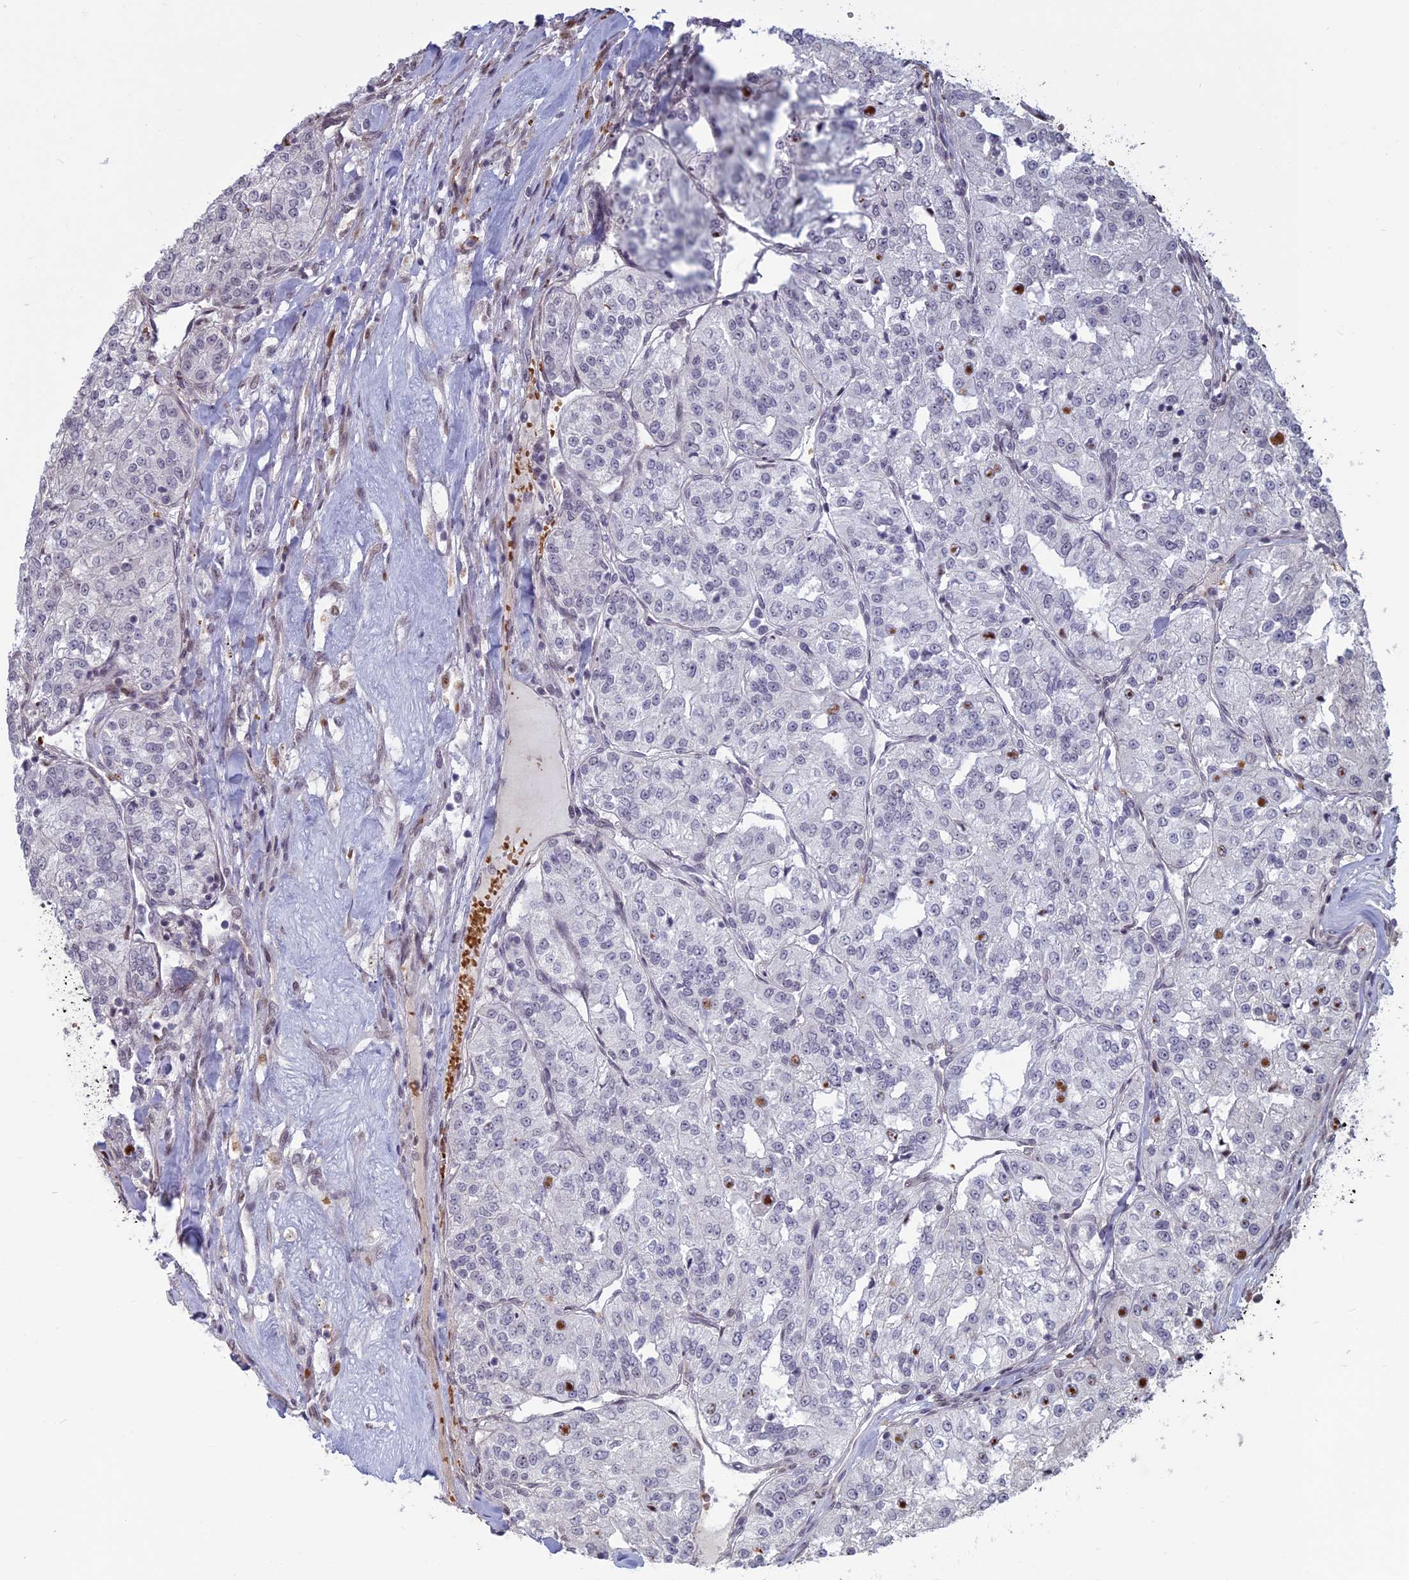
{"staining": {"intensity": "negative", "quantity": "none", "location": "none"}, "tissue": "renal cancer", "cell_type": "Tumor cells", "image_type": "cancer", "snomed": [{"axis": "morphology", "description": "Adenocarcinoma, NOS"}, {"axis": "topography", "description": "Kidney"}], "caption": "Immunohistochemistry micrograph of neoplastic tissue: renal adenocarcinoma stained with DAB exhibits no significant protein positivity in tumor cells. (DAB IHC, high magnification).", "gene": "MFAP1", "patient": {"sex": "female", "age": 63}}